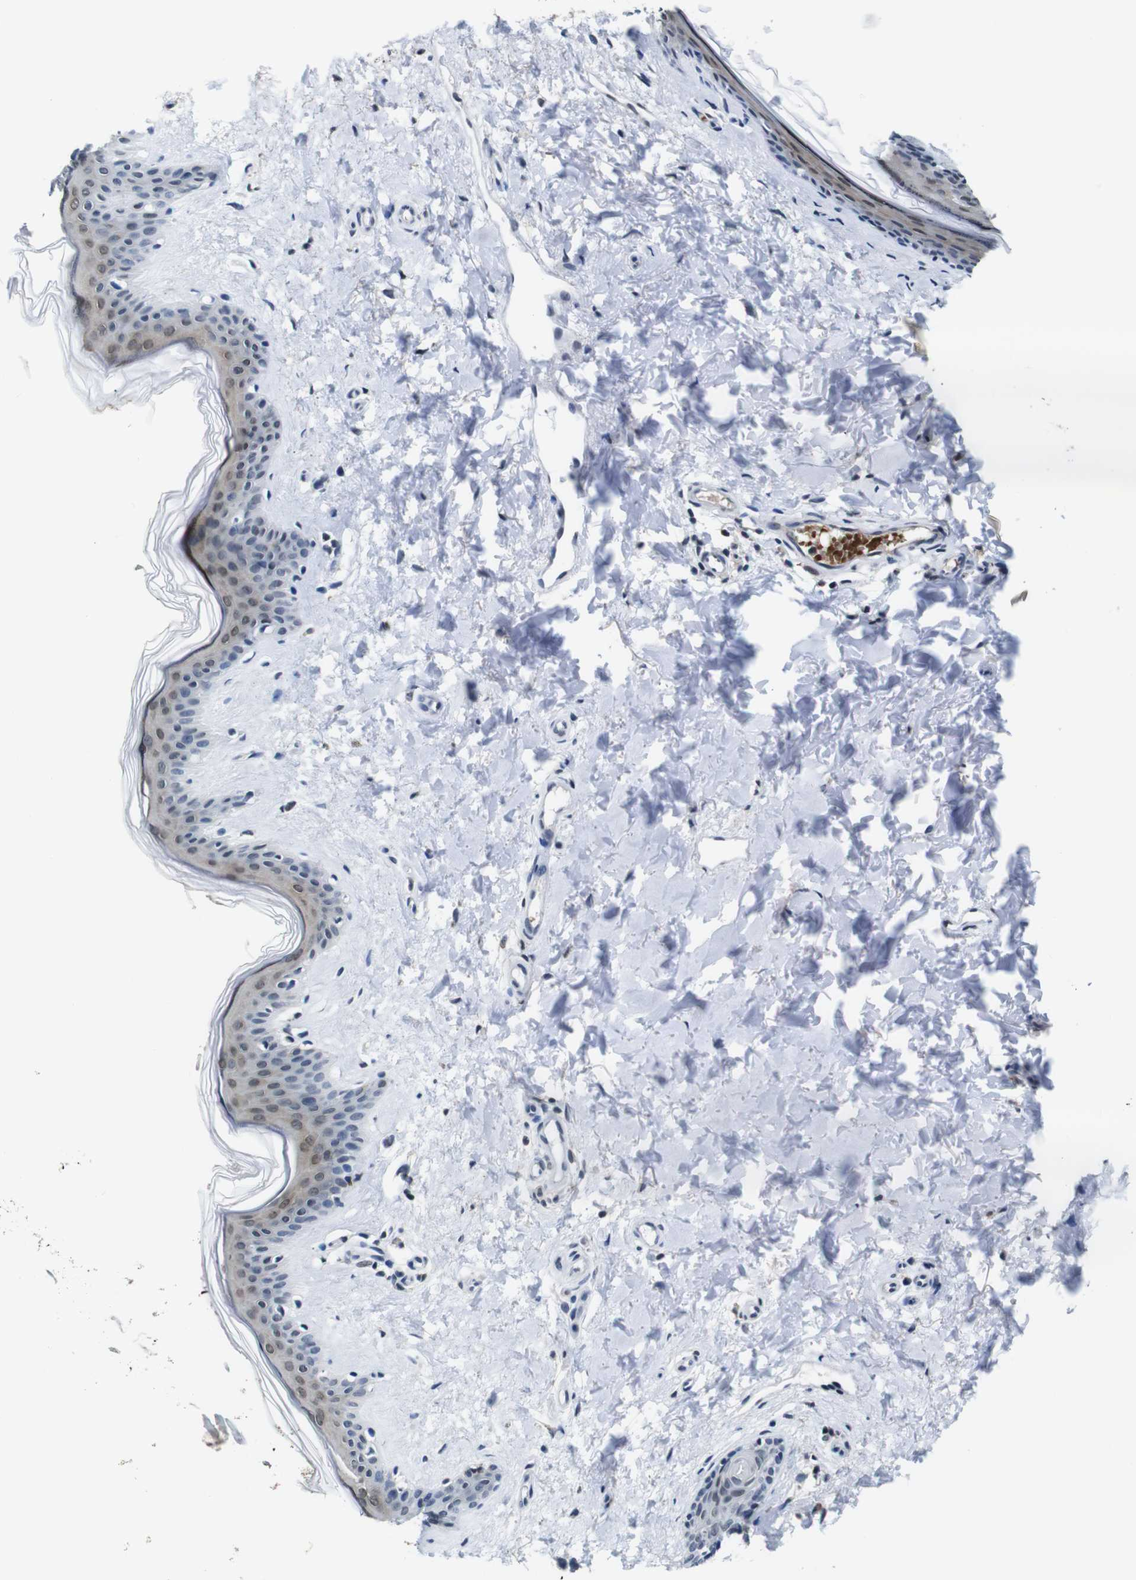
{"staining": {"intensity": "negative", "quantity": "none", "location": "none"}, "tissue": "skin", "cell_type": "Fibroblasts", "image_type": "normal", "snomed": [{"axis": "morphology", "description": "Normal tissue, NOS"}, {"axis": "topography", "description": "Skin"}], "caption": "DAB immunohistochemical staining of unremarkable human skin reveals no significant positivity in fibroblasts.", "gene": "ILDR2", "patient": {"sex": "female", "age": 41}}